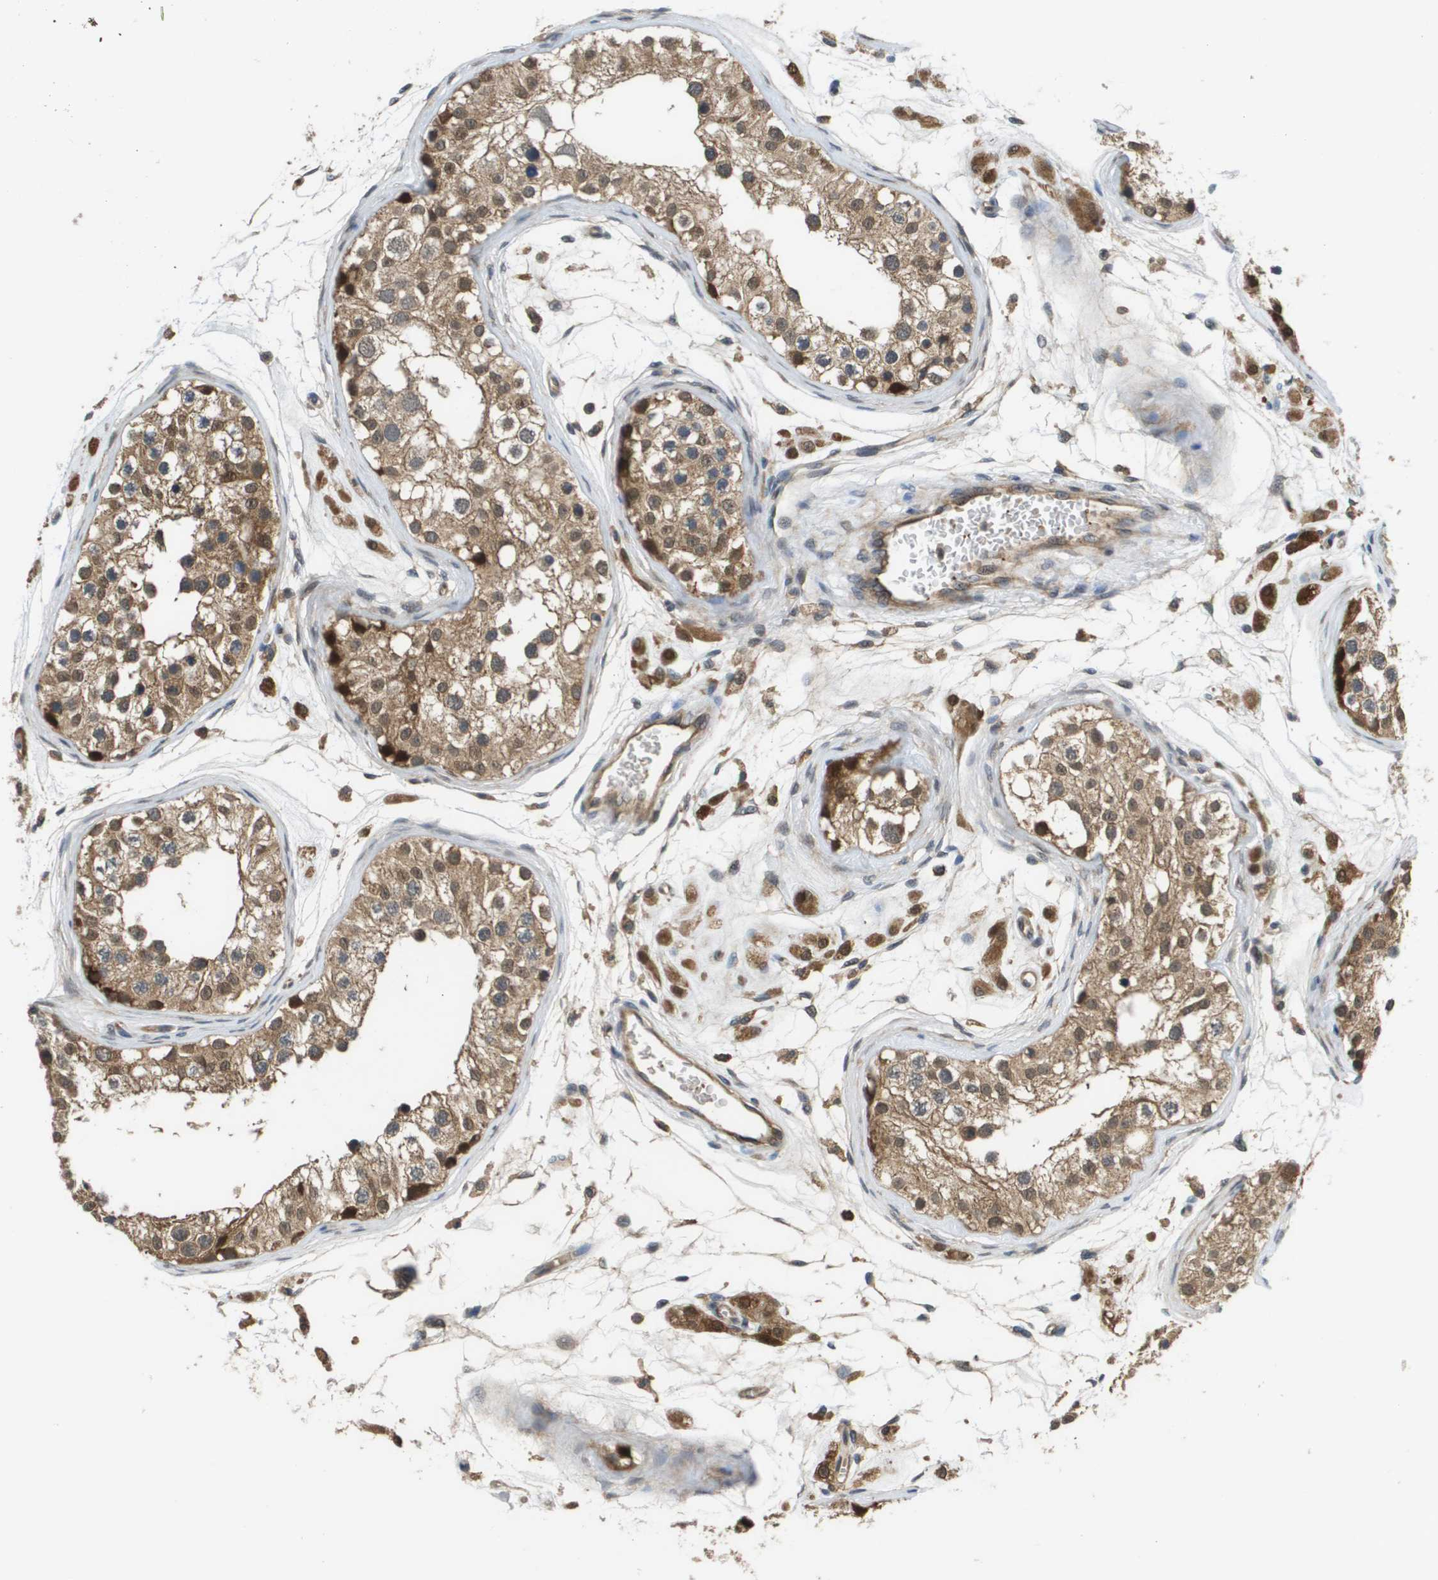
{"staining": {"intensity": "moderate", "quantity": ">75%", "location": "cytoplasmic/membranous"}, "tissue": "testis", "cell_type": "Cells in seminiferous ducts", "image_type": "normal", "snomed": [{"axis": "morphology", "description": "Normal tissue, NOS"}, {"axis": "morphology", "description": "Adenocarcinoma, metastatic, NOS"}, {"axis": "topography", "description": "Testis"}], "caption": "Protein positivity by IHC demonstrates moderate cytoplasmic/membranous positivity in about >75% of cells in seminiferous ducts in benign testis. Using DAB (3,3'-diaminobenzidine) (brown) and hematoxylin (blue) stains, captured at high magnification using brightfield microscopy.", "gene": "RBM38", "patient": {"sex": "male", "age": 26}}